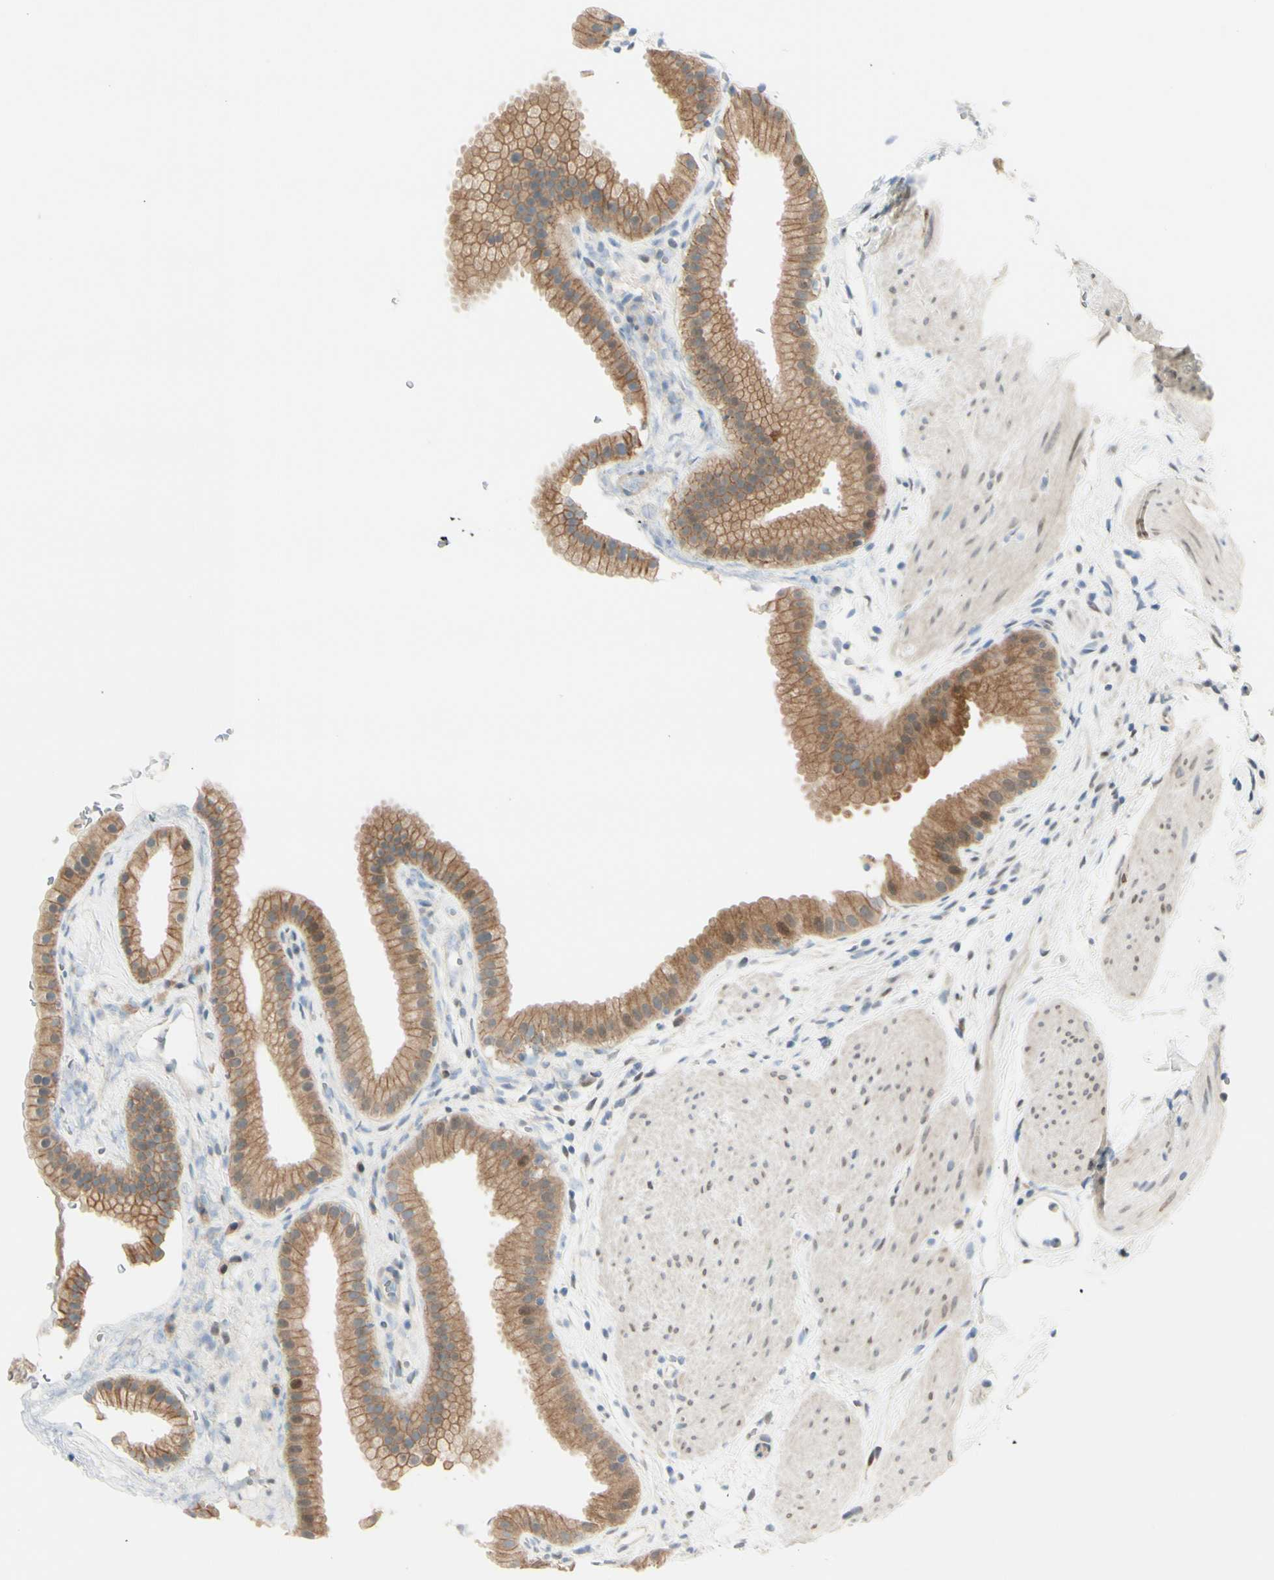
{"staining": {"intensity": "moderate", "quantity": ">75%", "location": "cytoplasmic/membranous,nuclear"}, "tissue": "gallbladder", "cell_type": "Glandular cells", "image_type": "normal", "snomed": [{"axis": "morphology", "description": "Normal tissue, NOS"}, {"axis": "topography", "description": "Gallbladder"}], "caption": "Glandular cells show medium levels of moderate cytoplasmic/membranous,nuclear staining in approximately >75% of cells in benign human gallbladder. (IHC, brightfield microscopy, high magnification).", "gene": "PTTG1", "patient": {"sex": "female", "age": 64}}